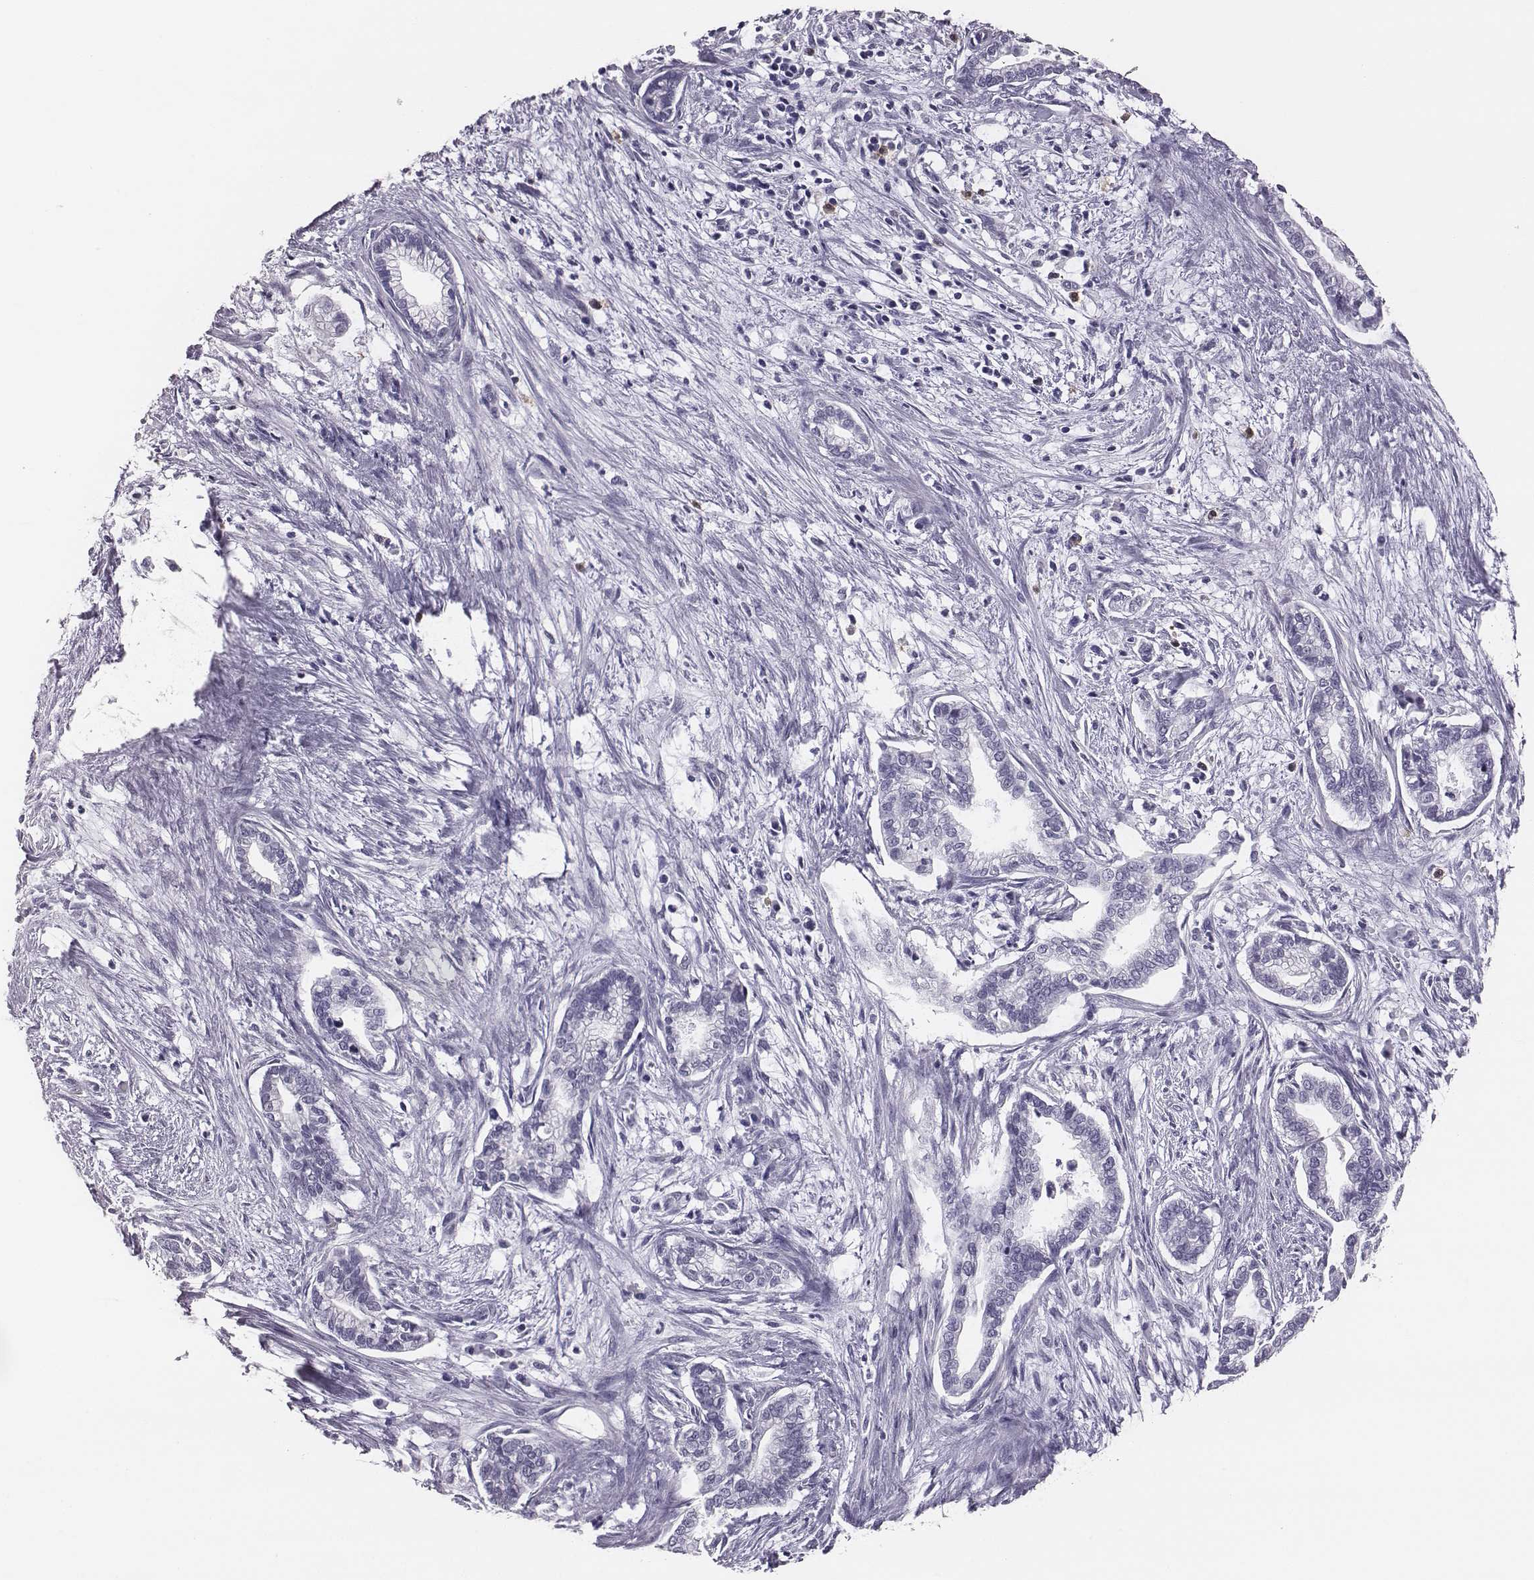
{"staining": {"intensity": "negative", "quantity": "none", "location": "none"}, "tissue": "cervical cancer", "cell_type": "Tumor cells", "image_type": "cancer", "snomed": [{"axis": "morphology", "description": "Adenocarcinoma, NOS"}, {"axis": "topography", "description": "Cervix"}], "caption": "Immunohistochemistry (IHC) image of cervical cancer (adenocarcinoma) stained for a protein (brown), which shows no positivity in tumor cells. (DAB immunohistochemistry (IHC), high magnification).", "gene": "ACOD1", "patient": {"sex": "female", "age": 62}}